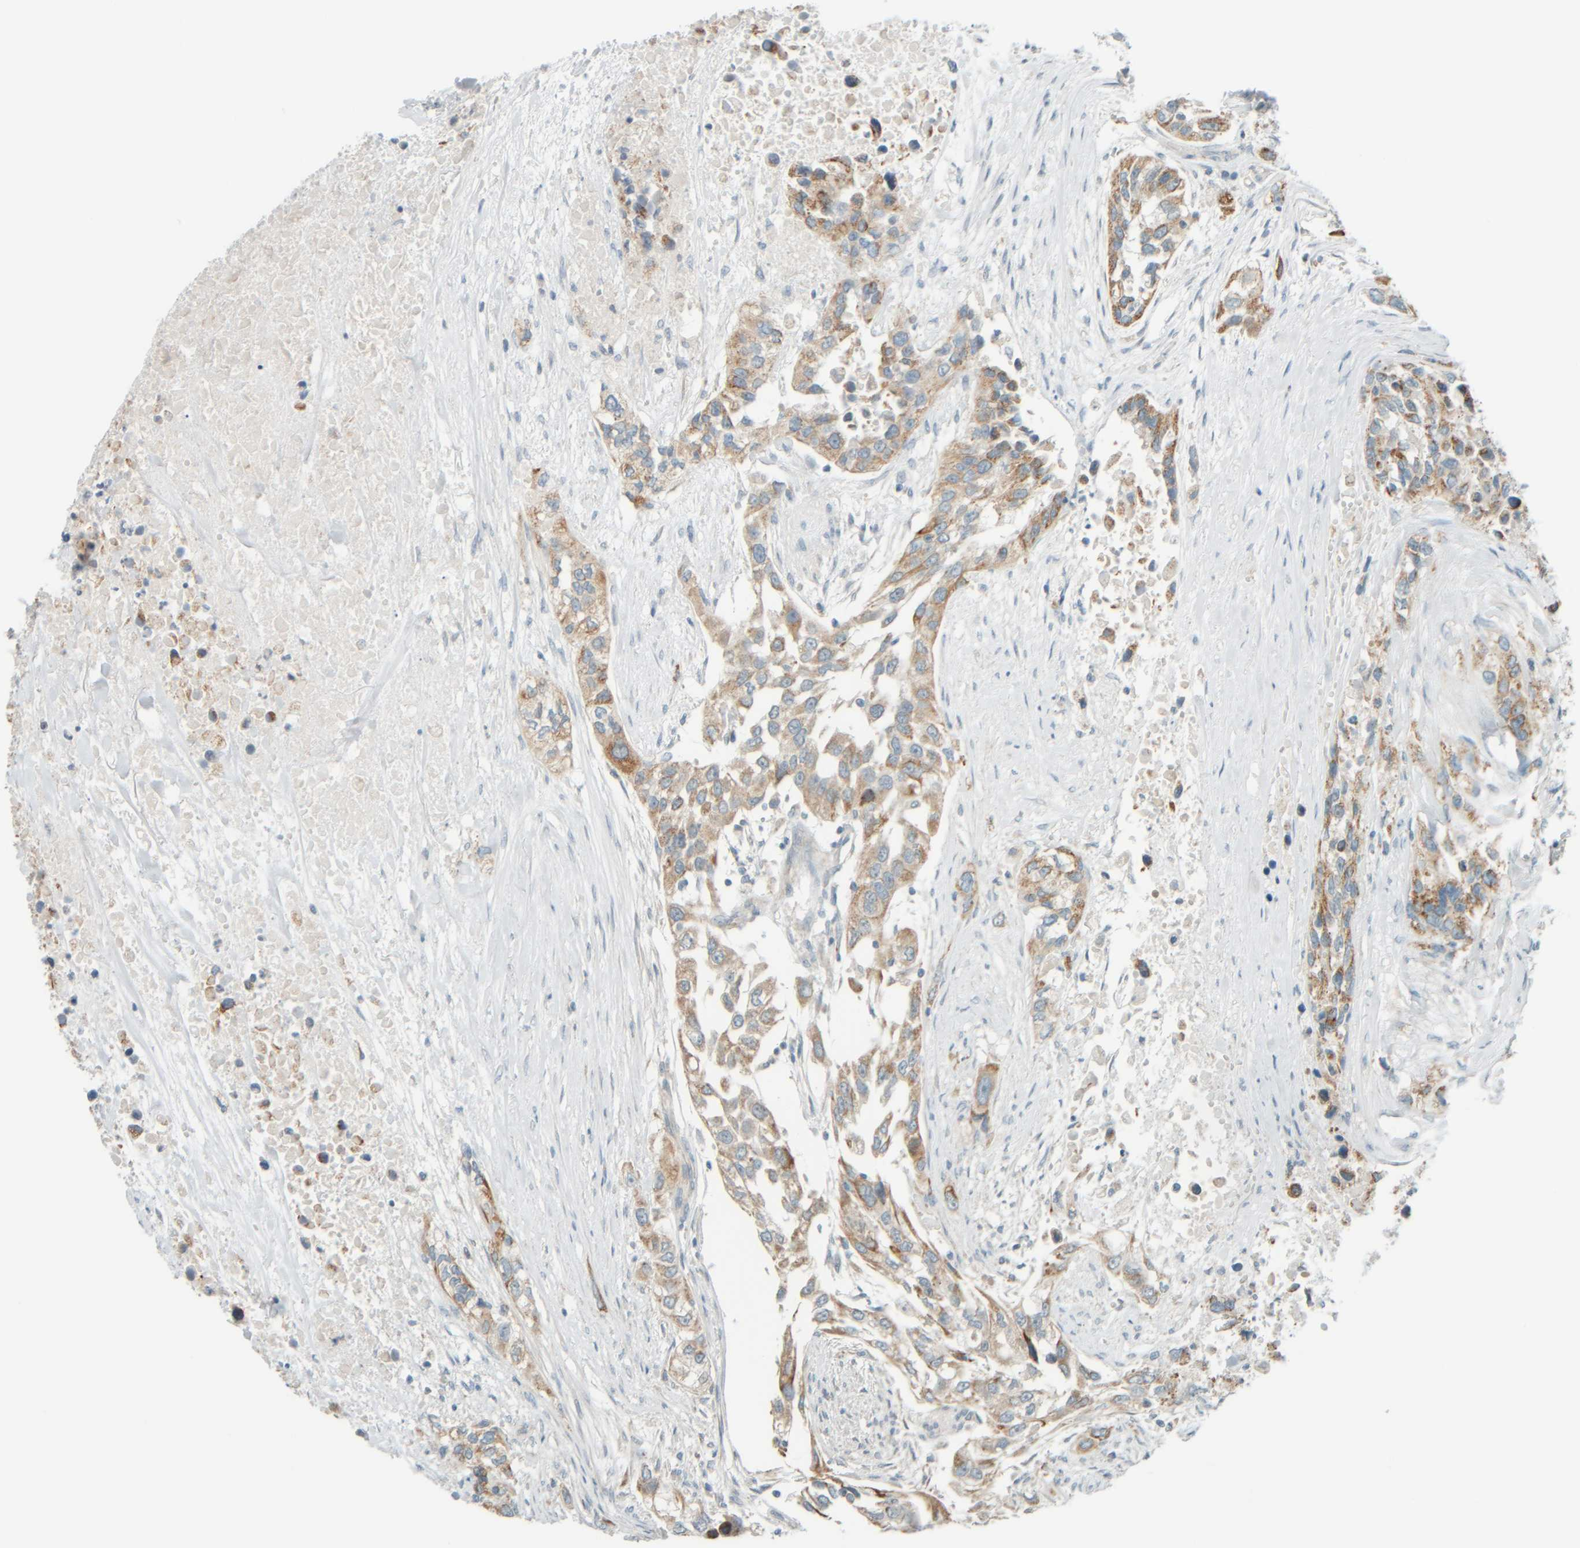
{"staining": {"intensity": "moderate", "quantity": ">75%", "location": "cytoplasmic/membranous"}, "tissue": "urothelial cancer", "cell_type": "Tumor cells", "image_type": "cancer", "snomed": [{"axis": "morphology", "description": "Urothelial carcinoma, High grade"}, {"axis": "topography", "description": "Urinary bladder"}], "caption": "IHC (DAB) staining of high-grade urothelial carcinoma shows moderate cytoplasmic/membranous protein positivity in approximately >75% of tumor cells. (Brightfield microscopy of DAB IHC at high magnification).", "gene": "PTGES3L-AARSD1", "patient": {"sex": "female", "age": 80}}